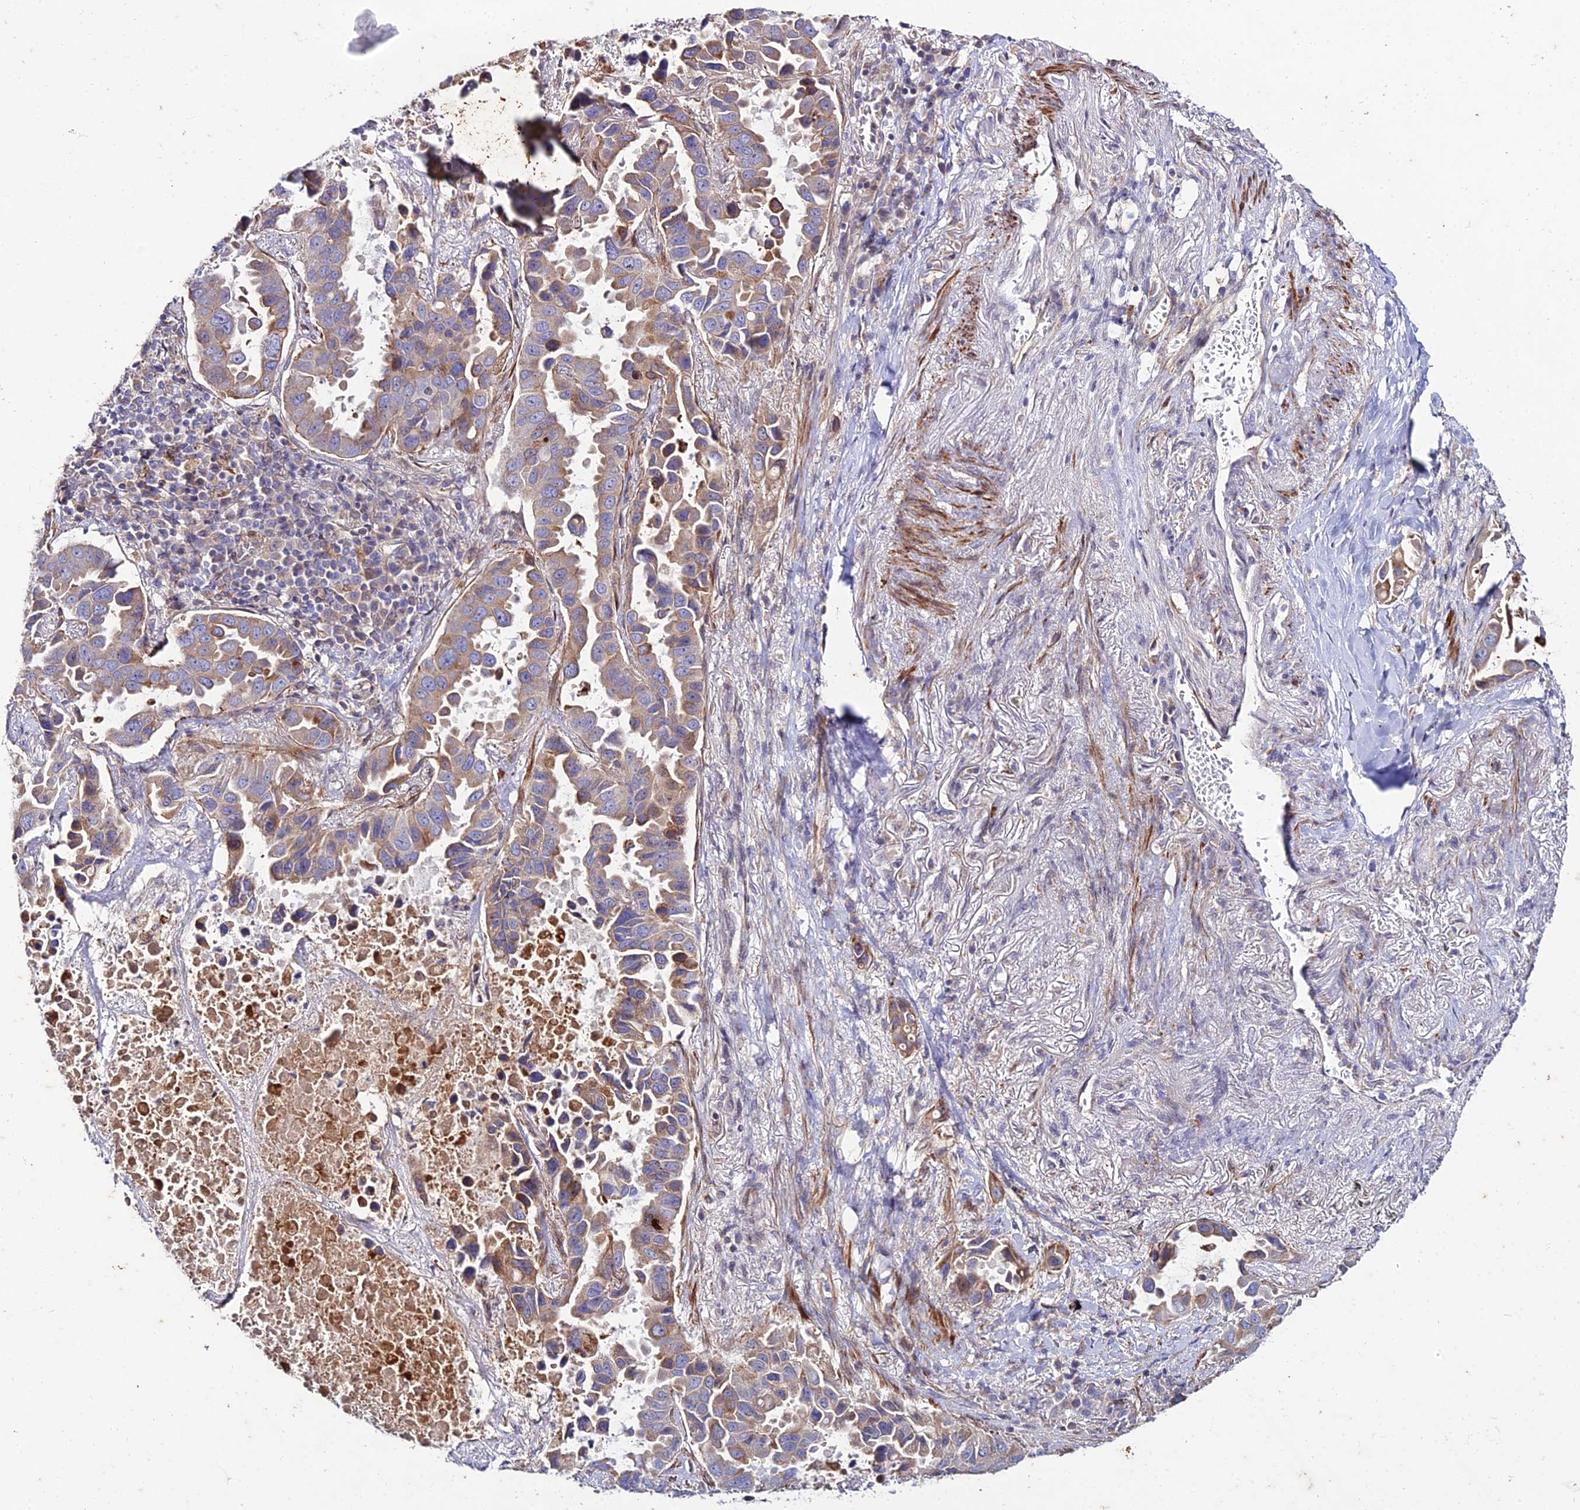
{"staining": {"intensity": "moderate", "quantity": "25%-75%", "location": "cytoplasmic/membranous"}, "tissue": "lung cancer", "cell_type": "Tumor cells", "image_type": "cancer", "snomed": [{"axis": "morphology", "description": "Adenocarcinoma, NOS"}, {"axis": "topography", "description": "Lung"}], "caption": "High-power microscopy captured an immunohistochemistry photomicrograph of lung adenocarcinoma, revealing moderate cytoplasmic/membranous staining in approximately 25%-75% of tumor cells. Nuclei are stained in blue.", "gene": "ARL6IP1", "patient": {"sex": "male", "age": 64}}